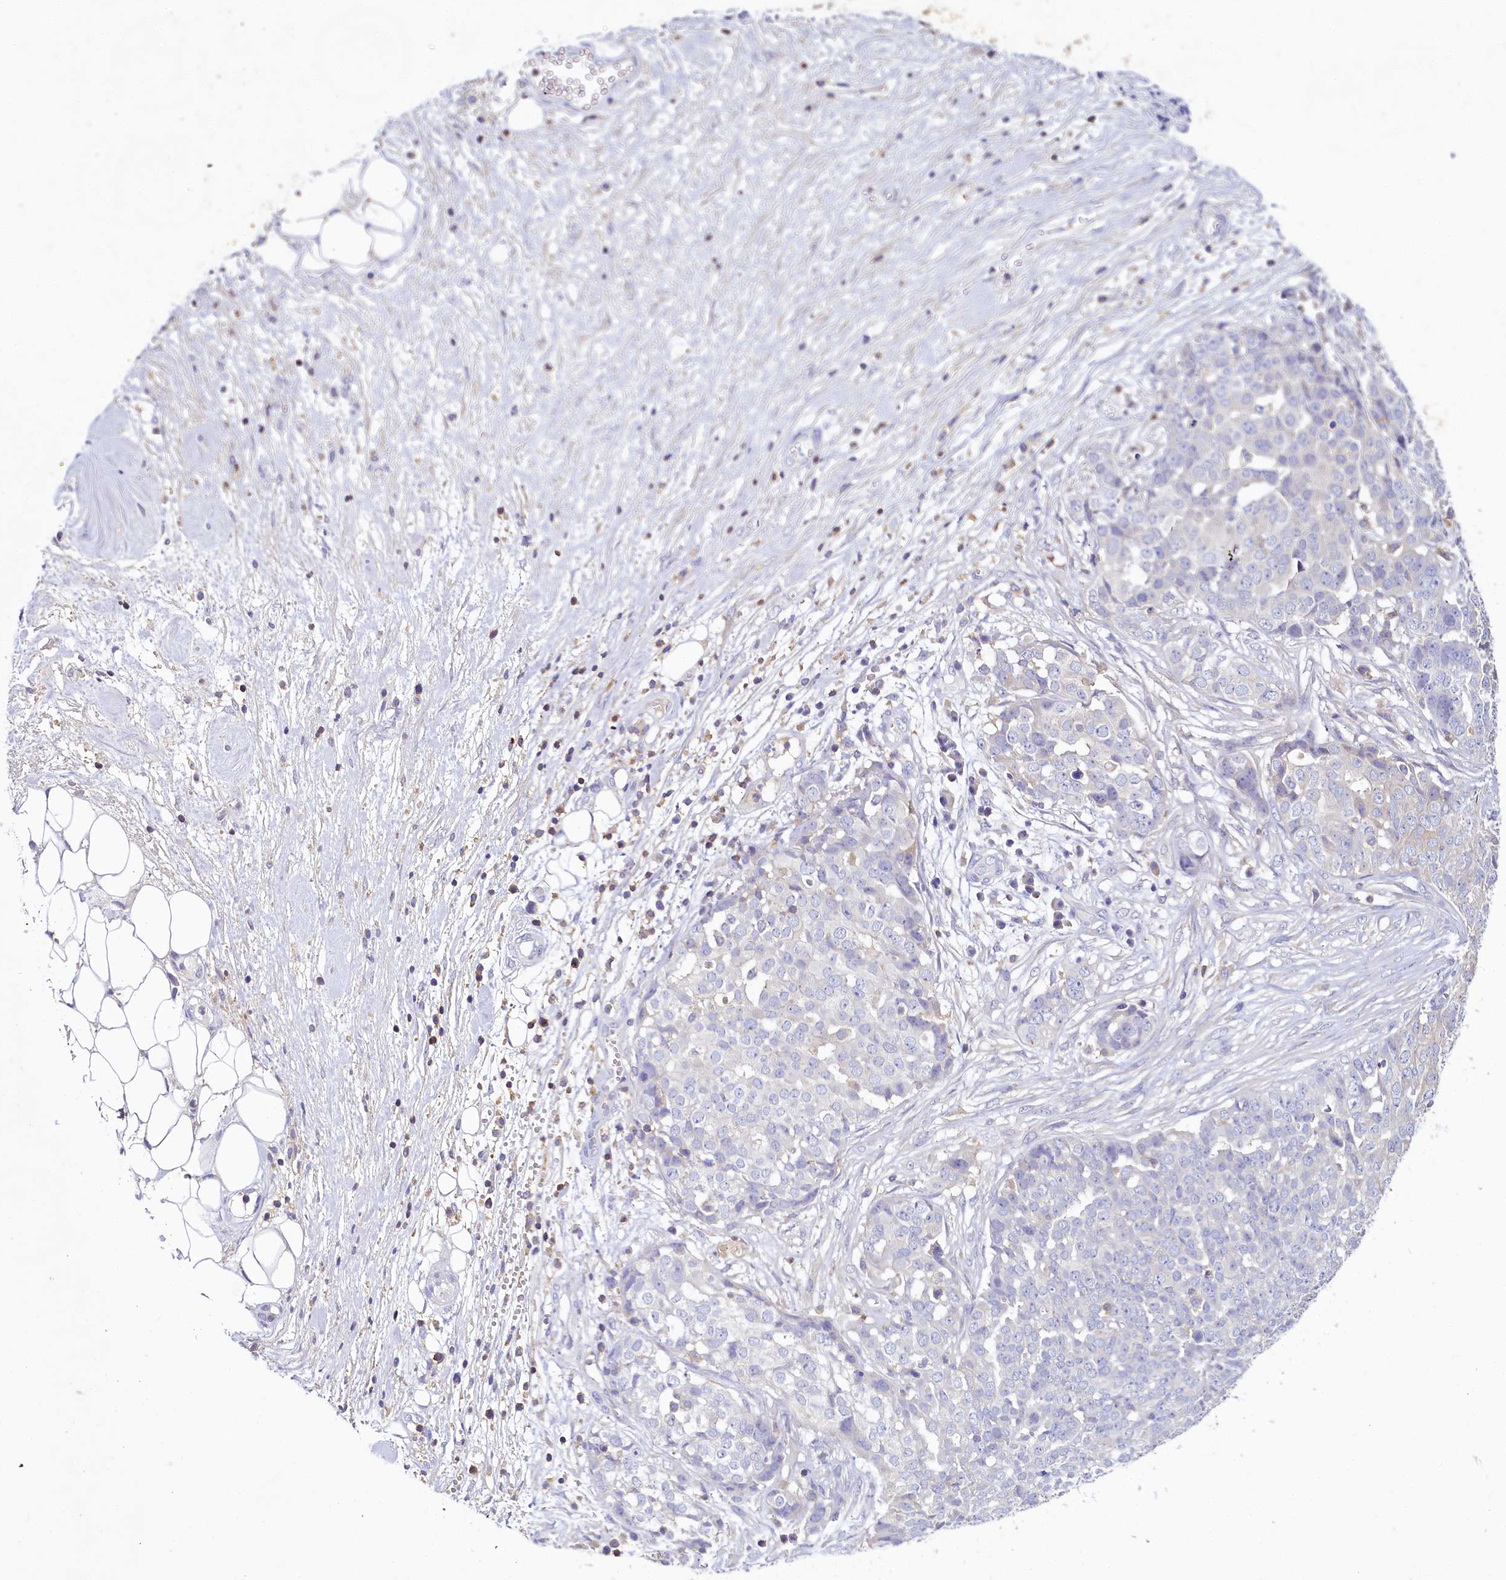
{"staining": {"intensity": "negative", "quantity": "none", "location": "none"}, "tissue": "ovarian cancer", "cell_type": "Tumor cells", "image_type": "cancer", "snomed": [{"axis": "morphology", "description": "Cystadenocarcinoma, serous, NOS"}, {"axis": "topography", "description": "Soft tissue"}, {"axis": "topography", "description": "Ovary"}], "caption": "Immunohistochemistry (IHC) micrograph of ovarian cancer (serous cystadenocarcinoma) stained for a protein (brown), which displays no staining in tumor cells.", "gene": "FGFR2", "patient": {"sex": "female", "age": 57}}